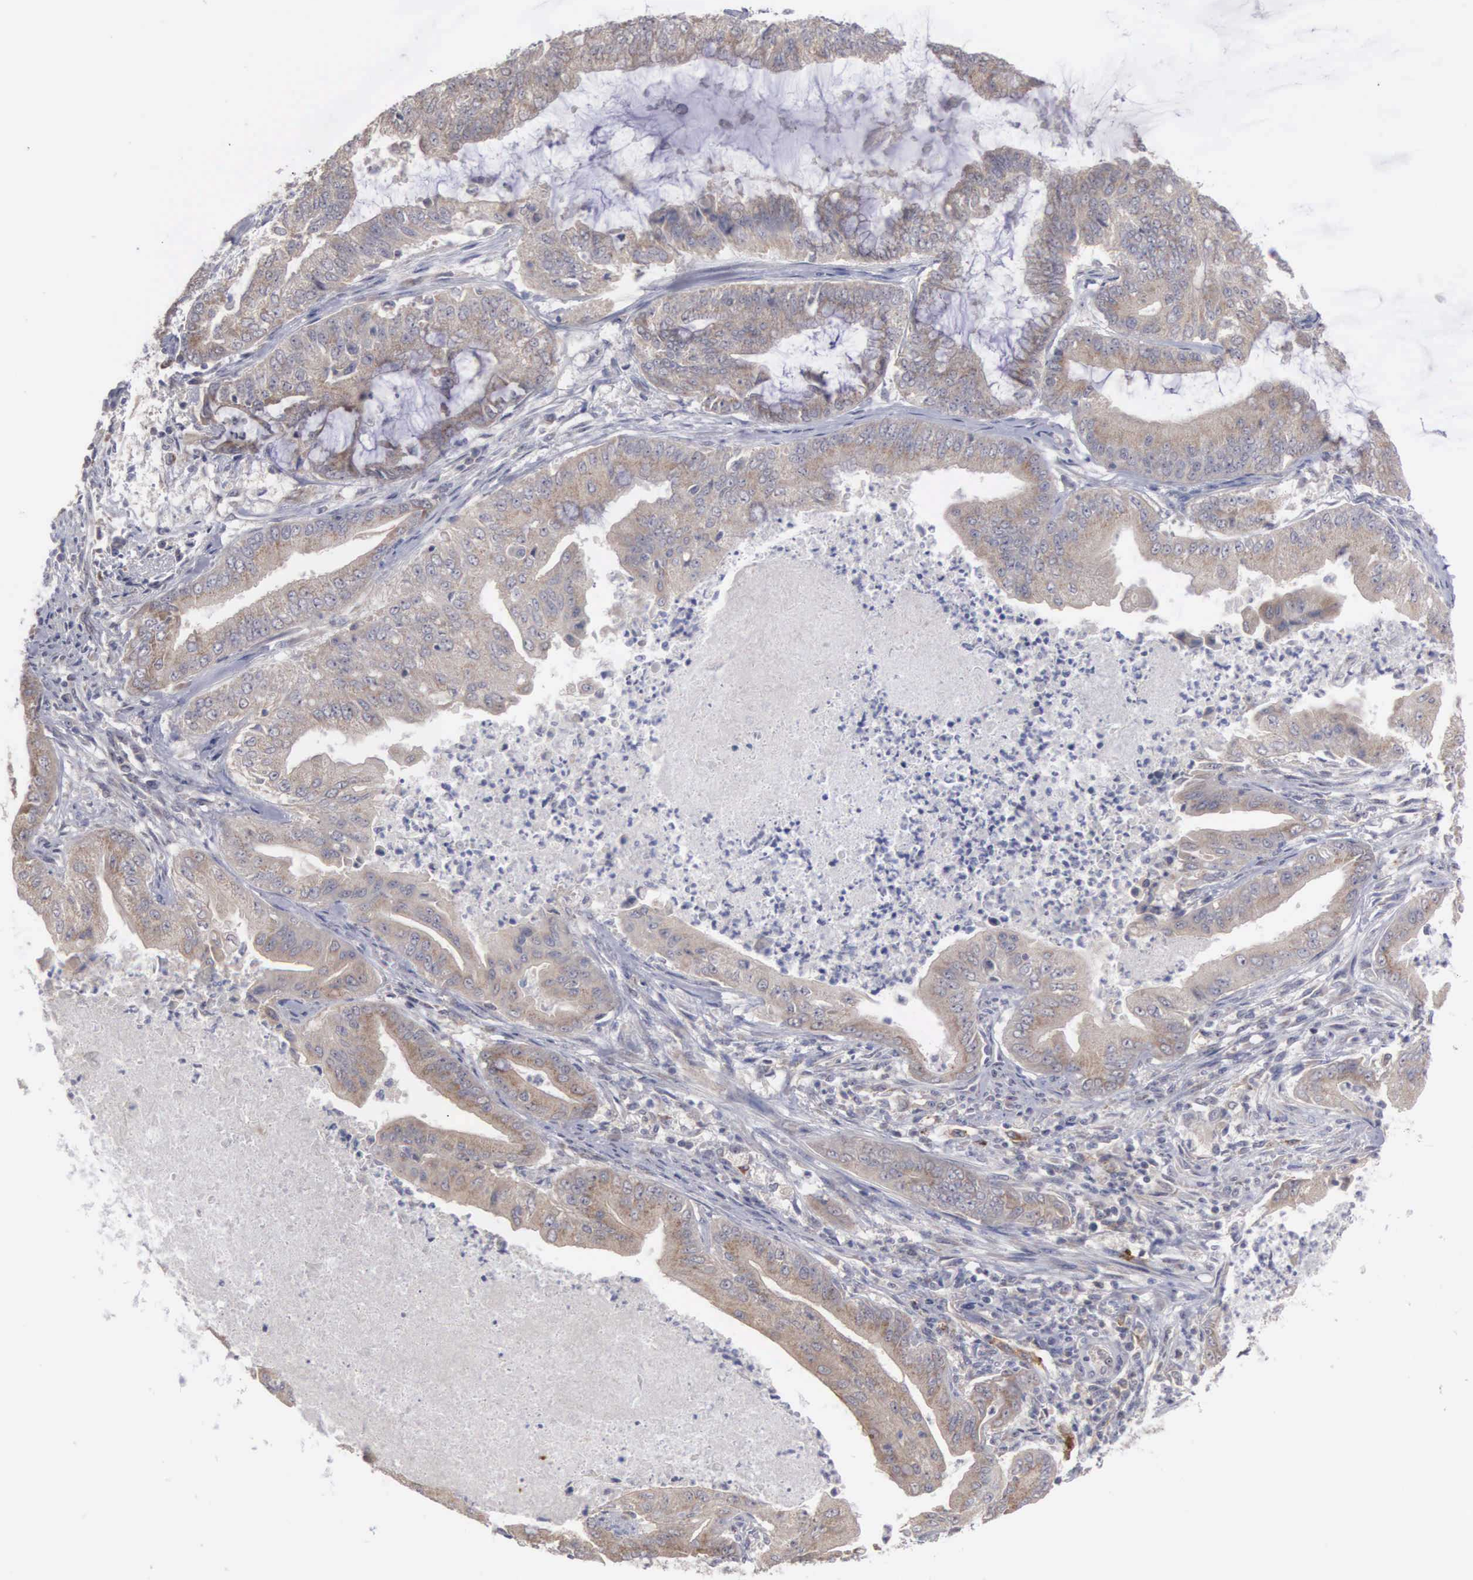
{"staining": {"intensity": "moderate", "quantity": ">75%", "location": "cytoplasmic/membranous"}, "tissue": "endometrial cancer", "cell_type": "Tumor cells", "image_type": "cancer", "snomed": [{"axis": "morphology", "description": "Adenocarcinoma, NOS"}, {"axis": "topography", "description": "Endometrium"}], "caption": "IHC histopathology image of neoplastic tissue: human adenocarcinoma (endometrial) stained using immunohistochemistry (IHC) demonstrates medium levels of moderate protein expression localized specifically in the cytoplasmic/membranous of tumor cells, appearing as a cytoplasmic/membranous brown color.", "gene": "AMN", "patient": {"sex": "female", "age": 63}}